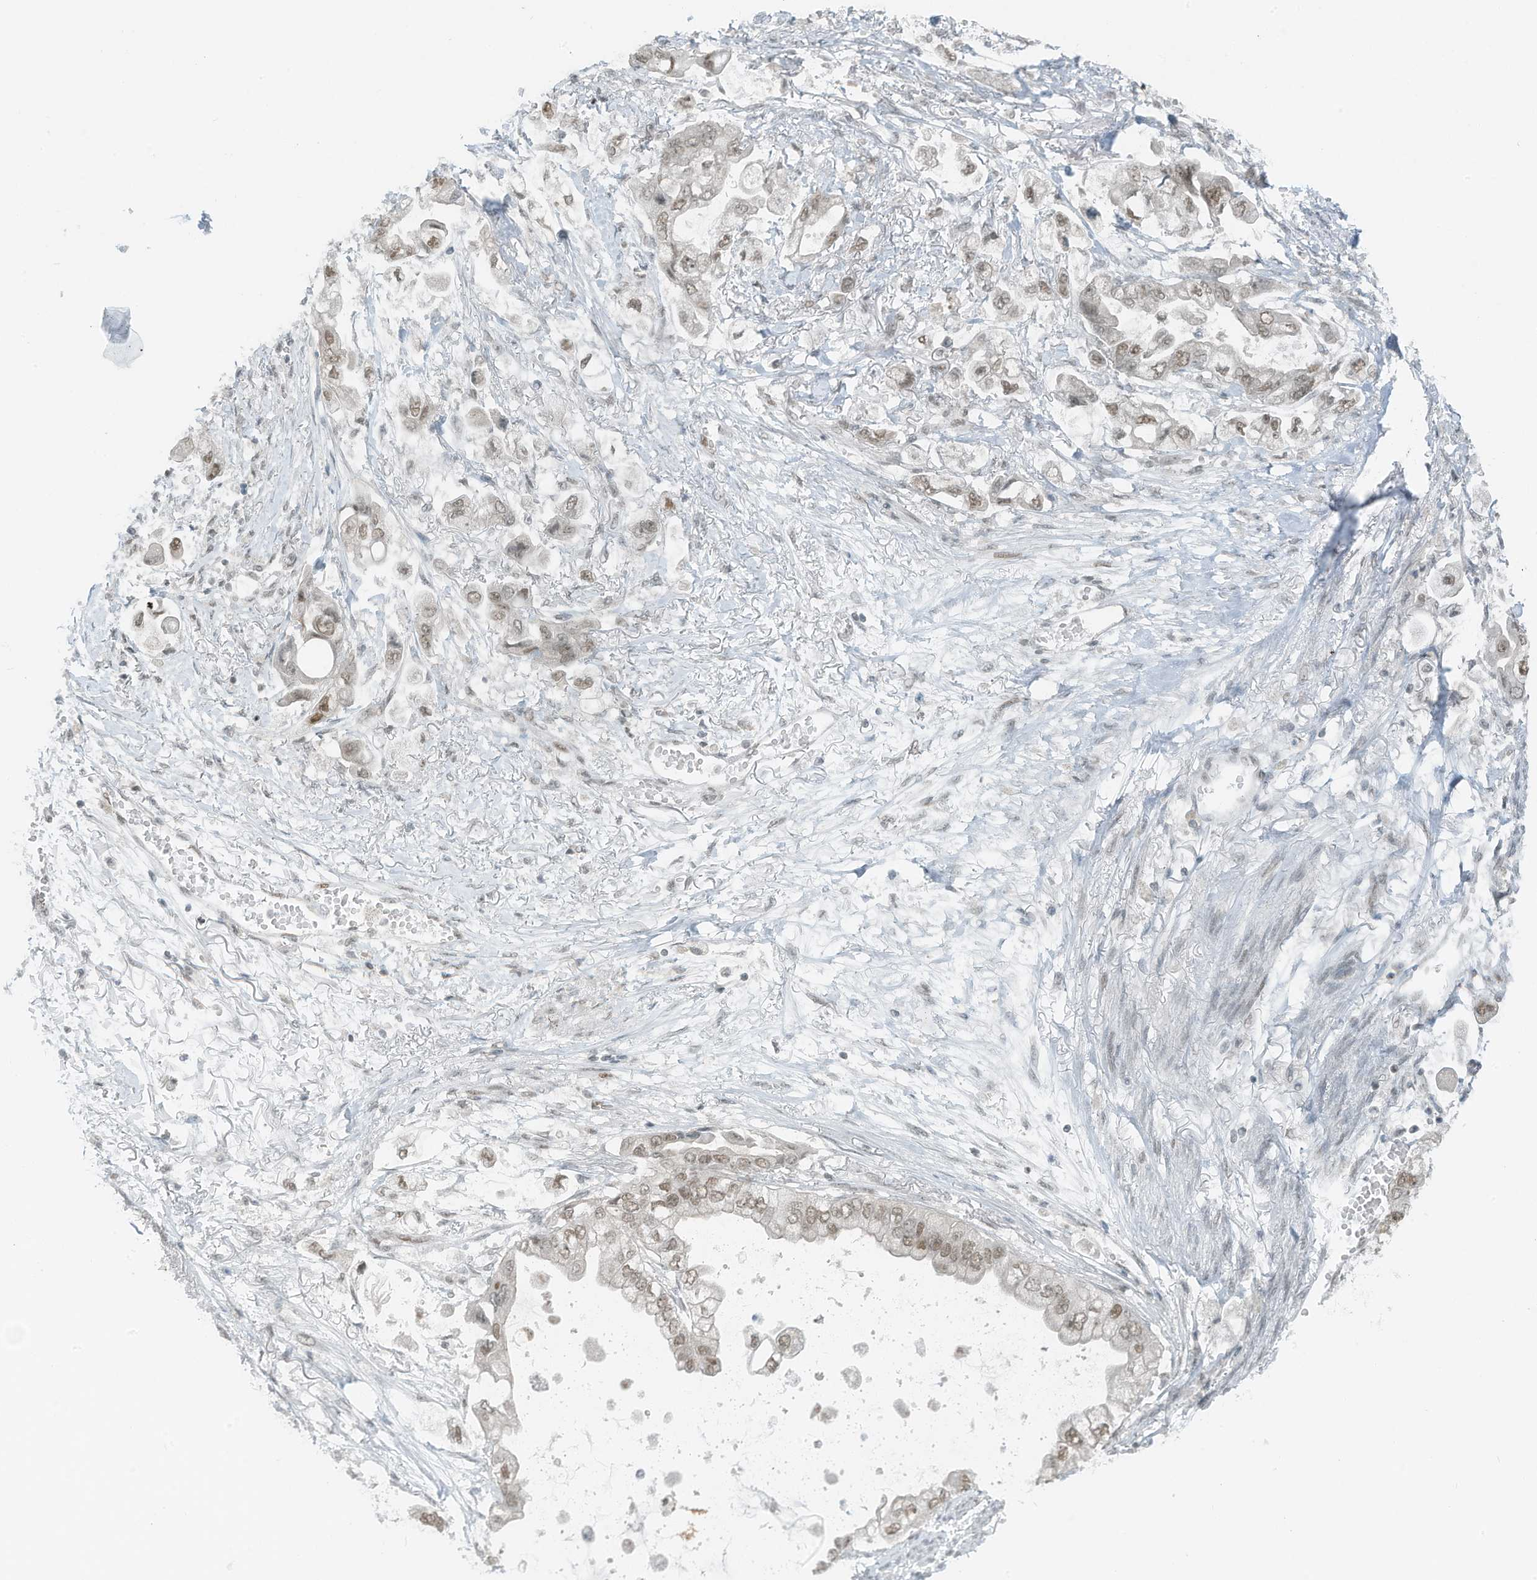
{"staining": {"intensity": "moderate", "quantity": ">75%", "location": "nuclear"}, "tissue": "stomach cancer", "cell_type": "Tumor cells", "image_type": "cancer", "snomed": [{"axis": "morphology", "description": "Adenocarcinoma, NOS"}, {"axis": "topography", "description": "Stomach"}], "caption": "Immunohistochemical staining of human stomach cancer exhibits medium levels of moderate nuclear protein expression in about >75% of tumor cells.", "gene": "WRNIP1", "patient": {"sex": "male", "age": 62}}